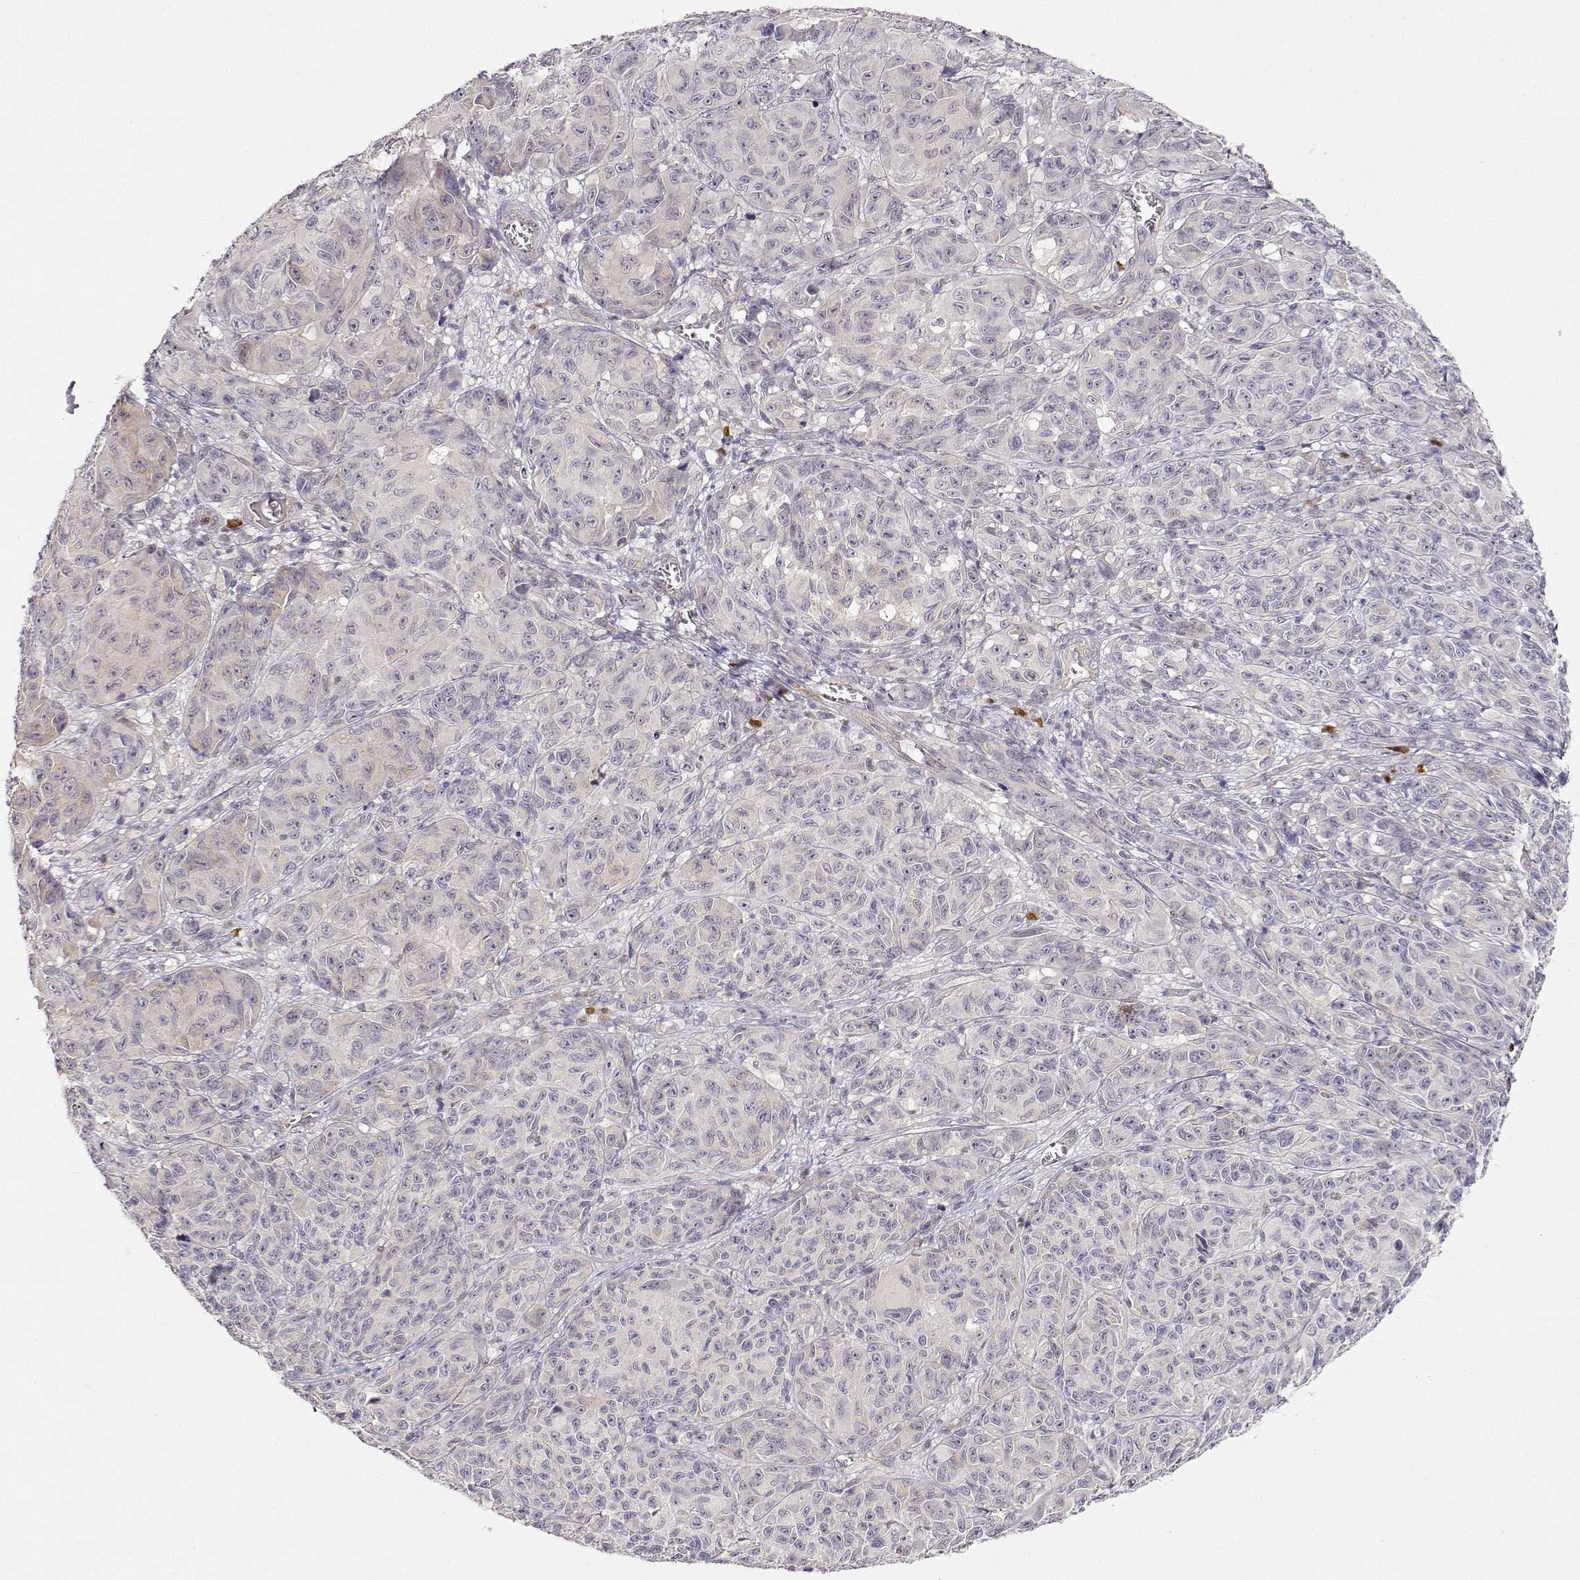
{"staining": {"intensity": "negative", "quantity": "none", "location": "none"}, "tissue": "melanoma", "cell_type": "Tumor cells", "image_type": "cancer", "snomed": [{"axis": "morphology", "description": "Malignant melanoma, NOS"}, {"axis": "topography", "description": "Vulva, labia, clitoris and Bartholin´s gland, NO"}], "caption": "Immunohistochemistry of human melanoma displays no staining in tumor cells.", "gene": "EAF2", "patient": {"sex": "female", "age": 75}}